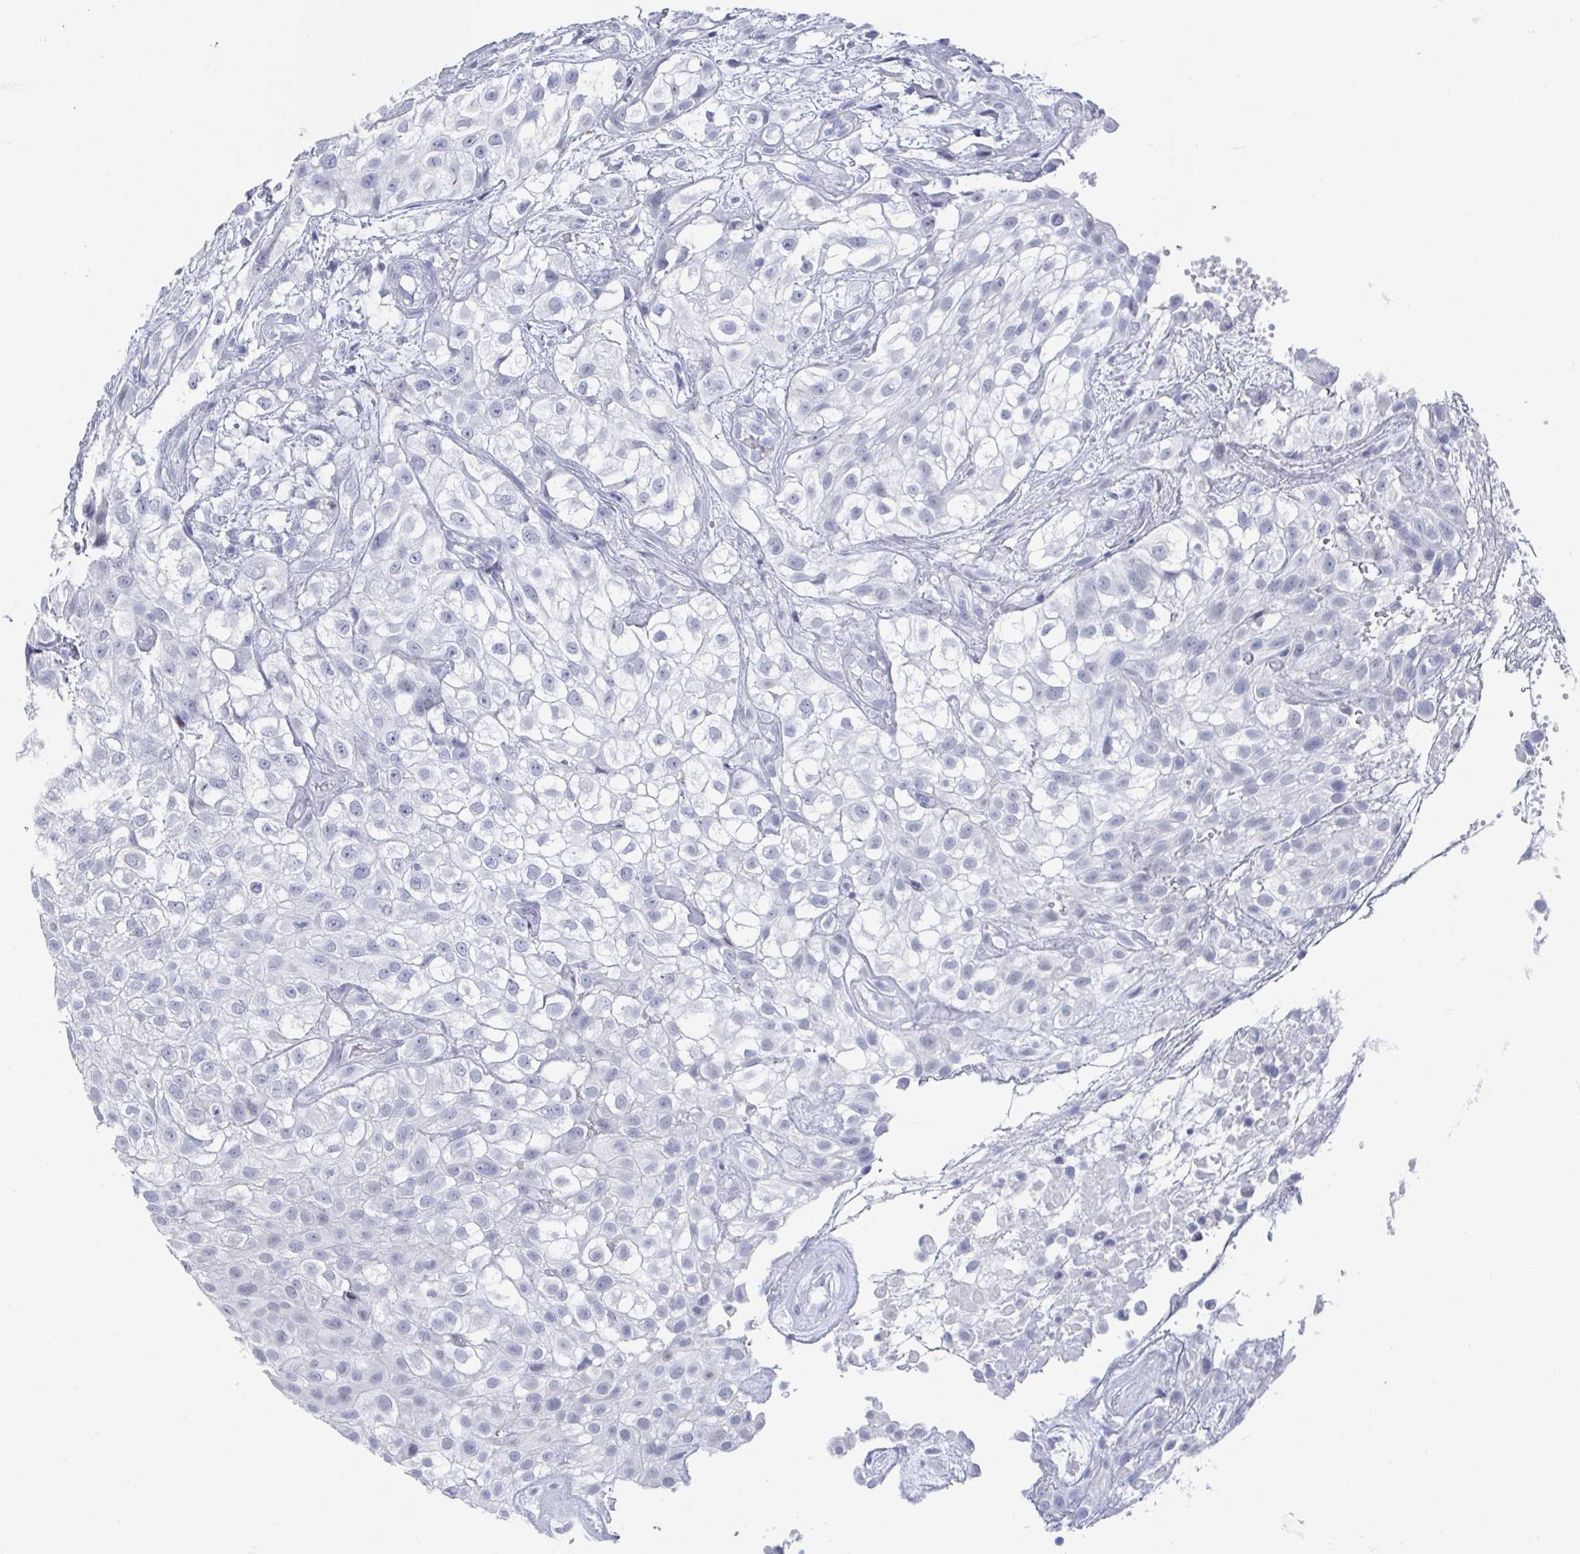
{"staining": {"intensity": "negative", "quantity": "none", "location": "none"}, "tissue": "urothelial cancer", "cell_type": "Tumor cells", "image_type": "cancer", "snomed": [{"axis": "morphology", "description": "Urothelial carcinoma, High grade"}, {"axis": "topography", "description": "Urinary bladder"}], "caption": "Tumor cells show no significant protein staining in urothelial cancer.", "gene": "CAMKV", "patient": {"sex": "male", "age": 56}}